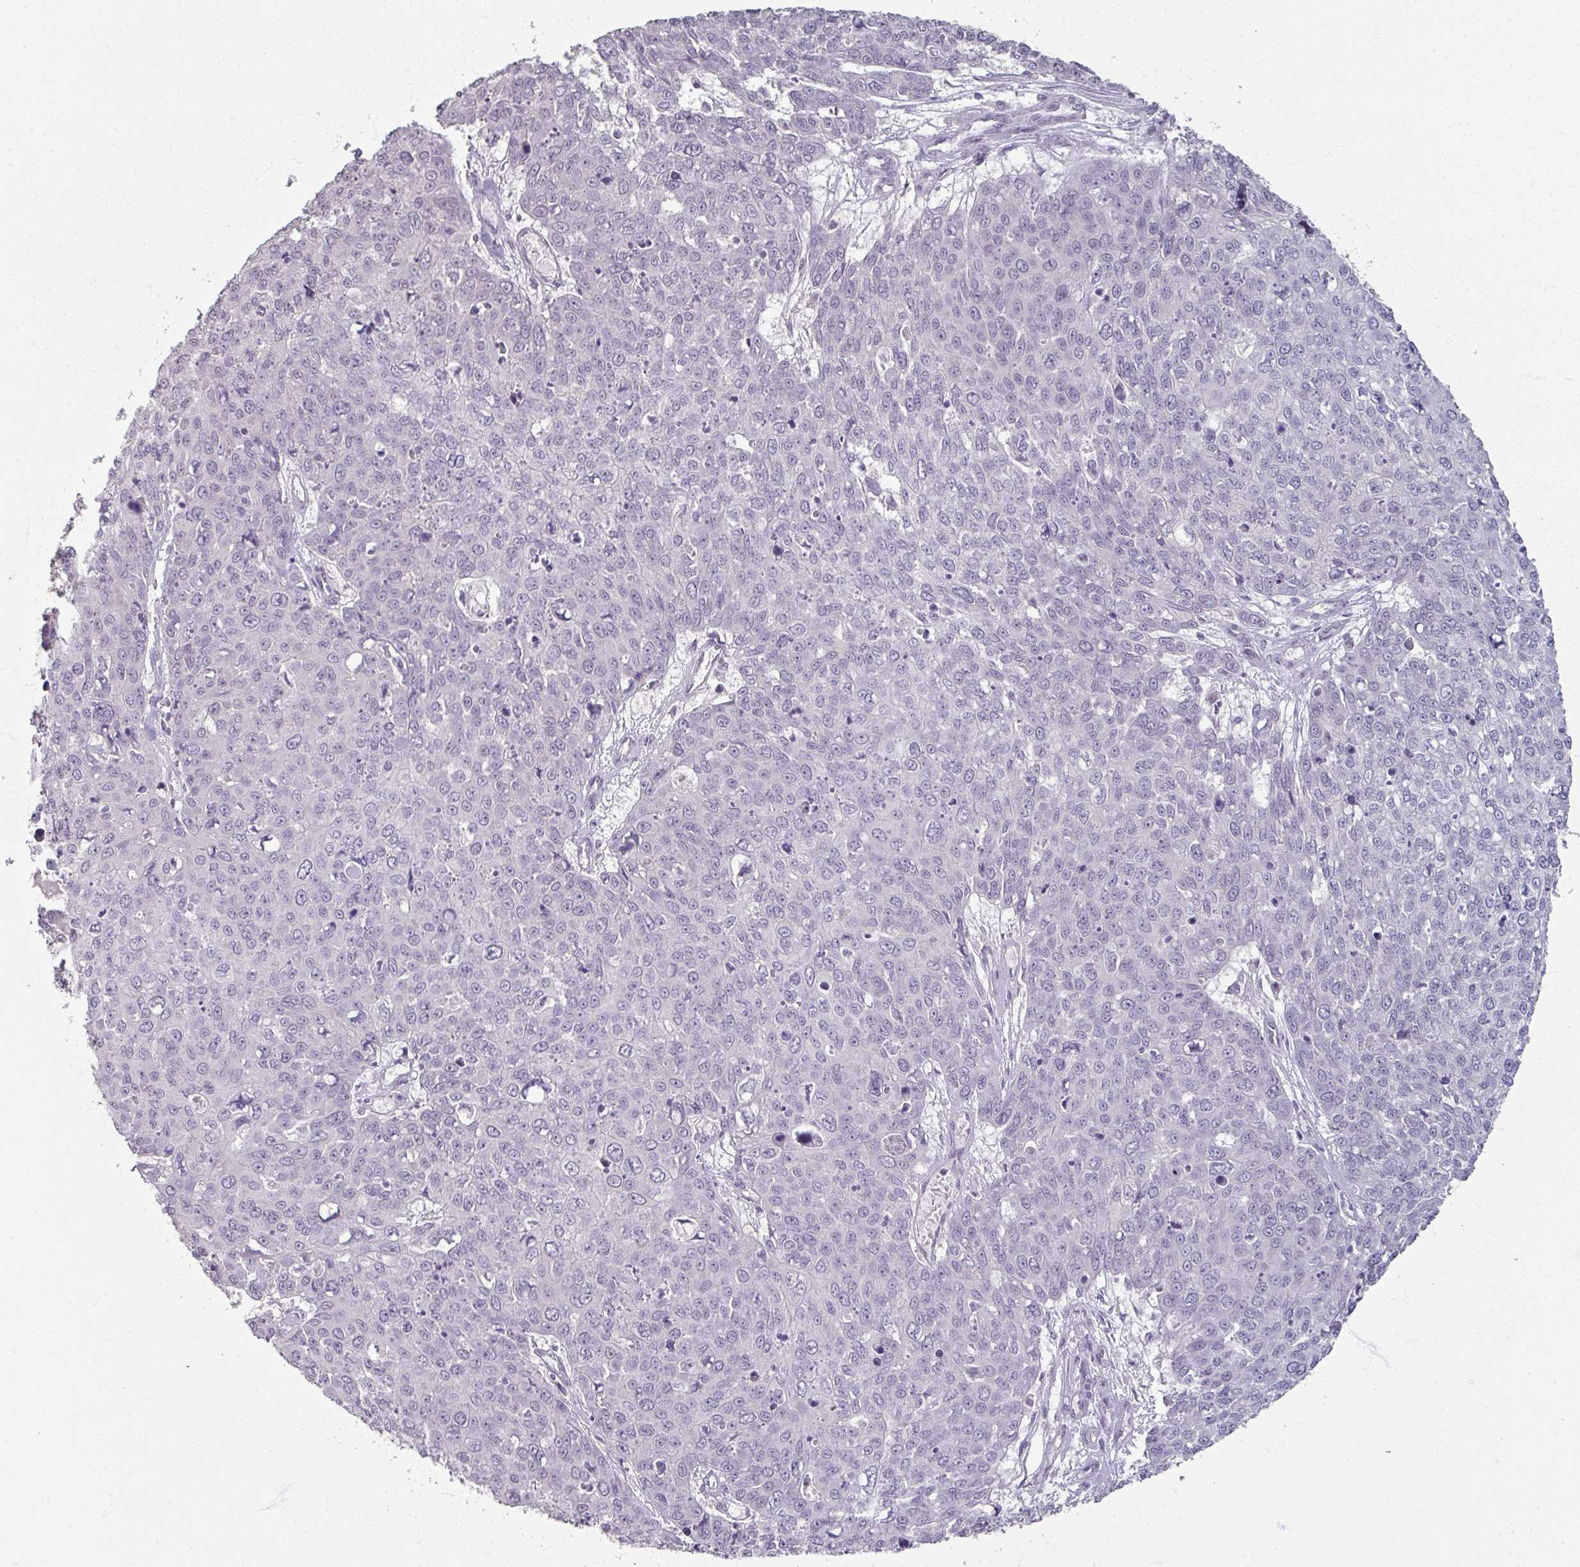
{"staining": {"intensity": "negative", "quantity": "none", "location": "none"}, "tissue": "skin cancer", "cell_type": "Tumor cells", "image_type": "cancer", "snomed": [{"axis": "morphology", "description": "Squamous cell carcinoma, NOS"}, {"axis": "topography", "description": "Skin"}], "caption": "Skin cancer was stained to show a protein in brown. There is no significant positivity in tumor cells. (DAB (3,3'-diaminobenzidine) IHC, high magnification).", "gene": "SOX11", "patient": {"sex": "male", "age": 71}}